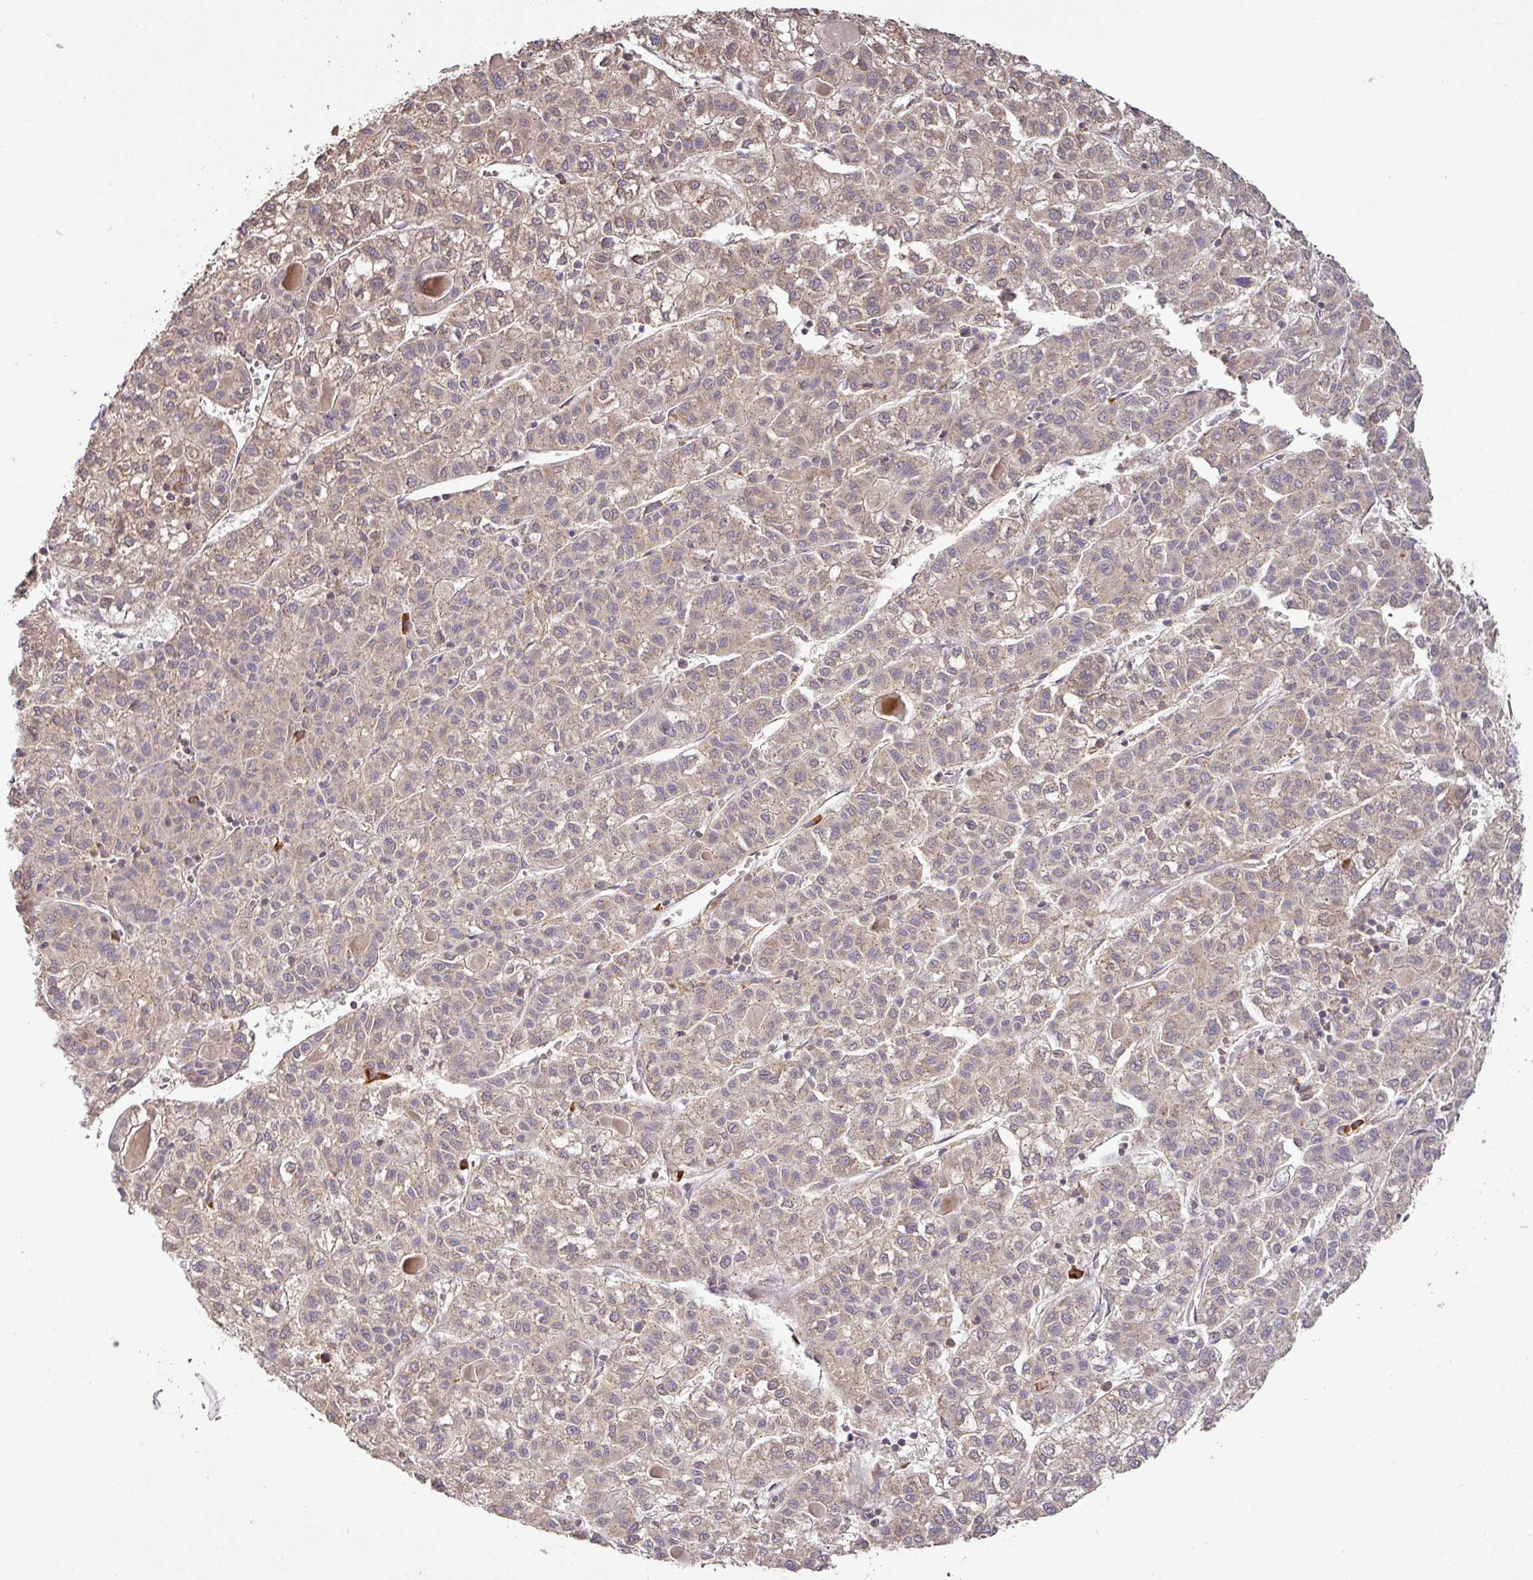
{"staining": {"intensity": "weak", "quantity": "25%-75%", "location": "cytoplasmic/membranous"}, "tissue": "liver cancer", "cell_type": "Tumor cells", "image_type": "cancer", "snomed": [{"axis": "morphology", "description": "Carcinoma, Hepatocellular, NOS"}, {"axis": "topography", "description": "Liver"}], "caption": "There is low levels of weak cytoplasmic/membranous positivity in tumor cells of liver cancer (hepatocellular carcinoma), as demonstrated by immunohistochemical staining (brown color).", "gene": "GALP", "patient": {"sex": "female", "age": 43}}